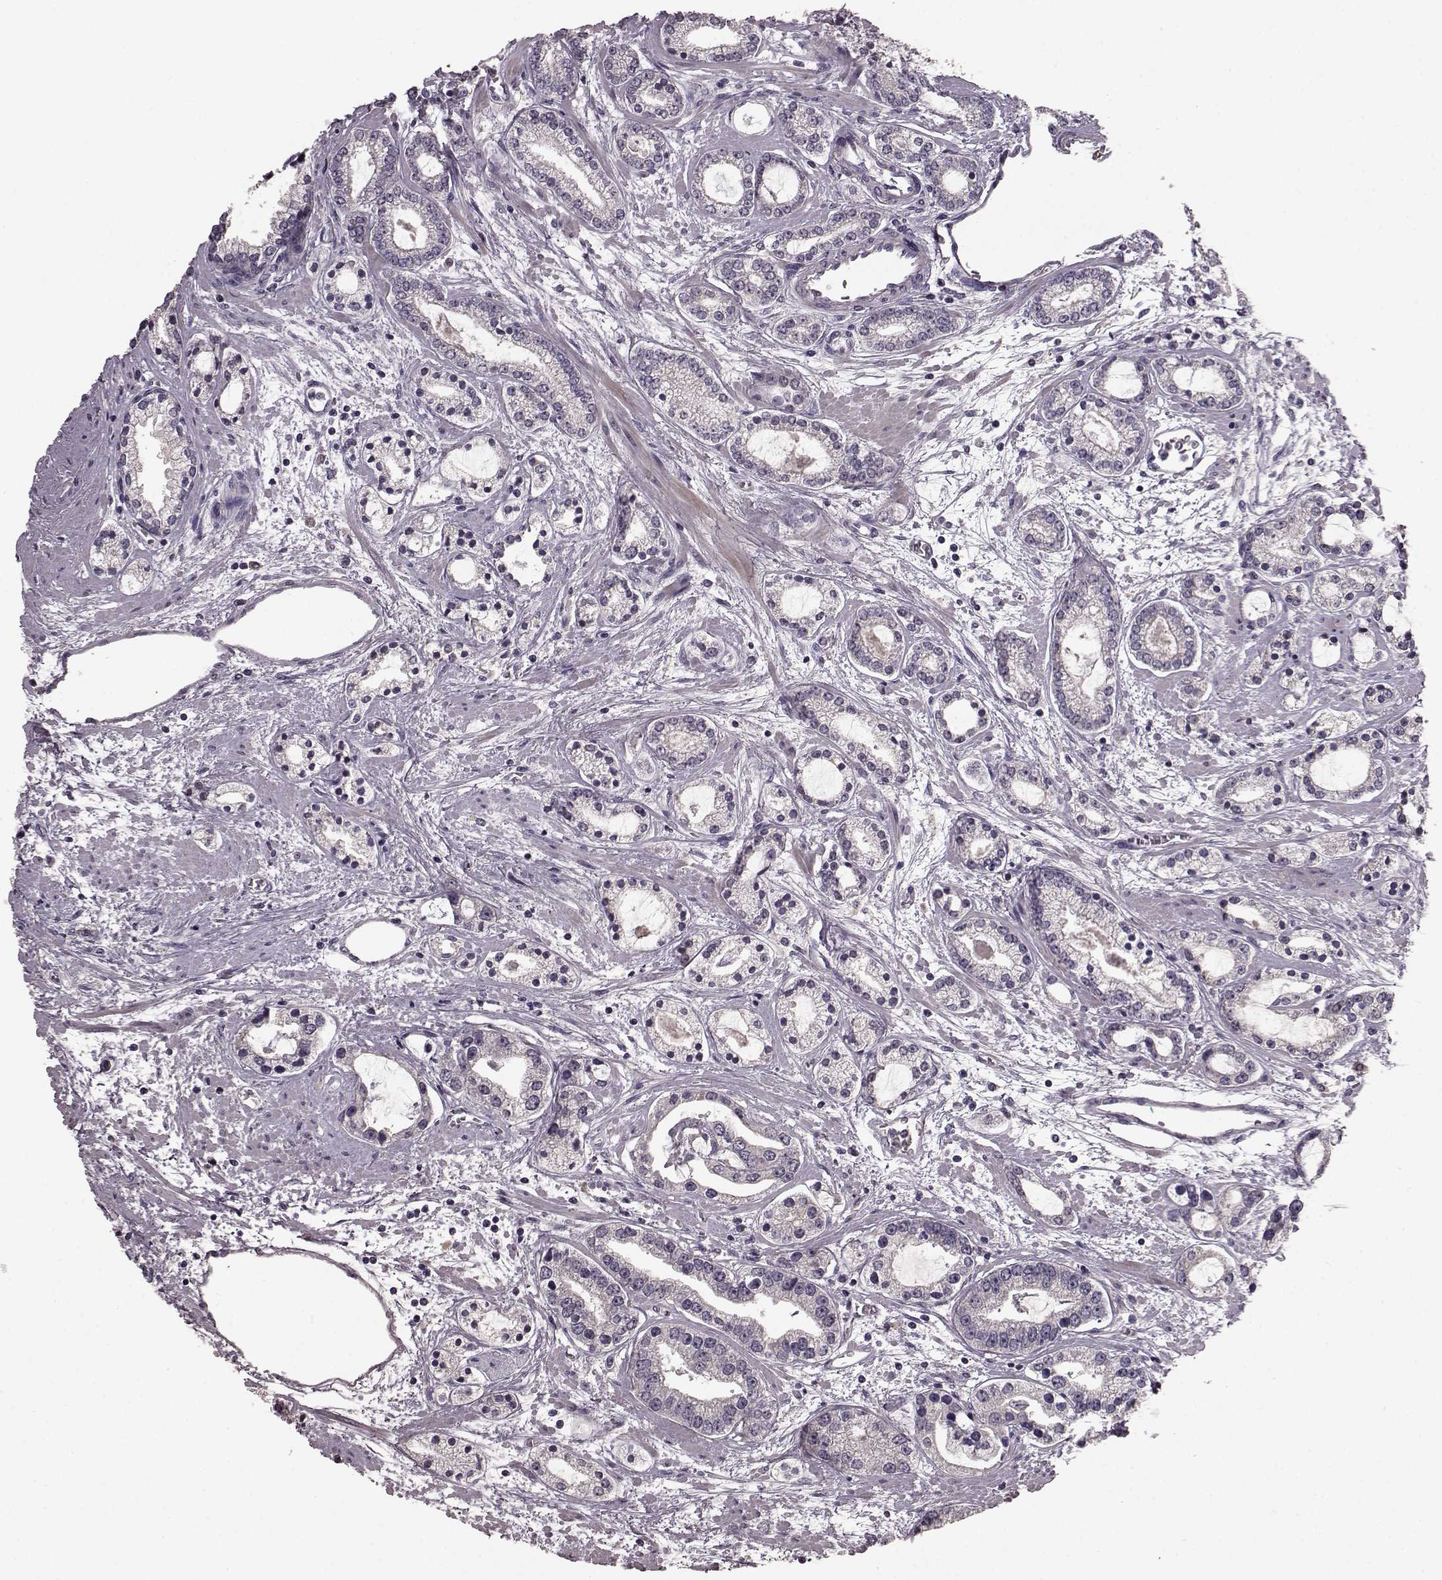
{"staining": {"intensity": "negative", "quantity": "none", "location": "none"}, "tissue": "prostate cancer", "cell_type": "Tumor cells", "image_type": "cancer", "snomed": [{"axis": "morphology", "description": "Adenocarcinoma, Medium grade"}, {"axis": "topography", "description": "Prostate"}], "caption": "Prostate medium-grade adenocarcinoma was stained to show a protein in brown. There is no significant staining in tumor cells.", "gene": "SLC52A3", "patient": {"sex": "male", "age": 57}}